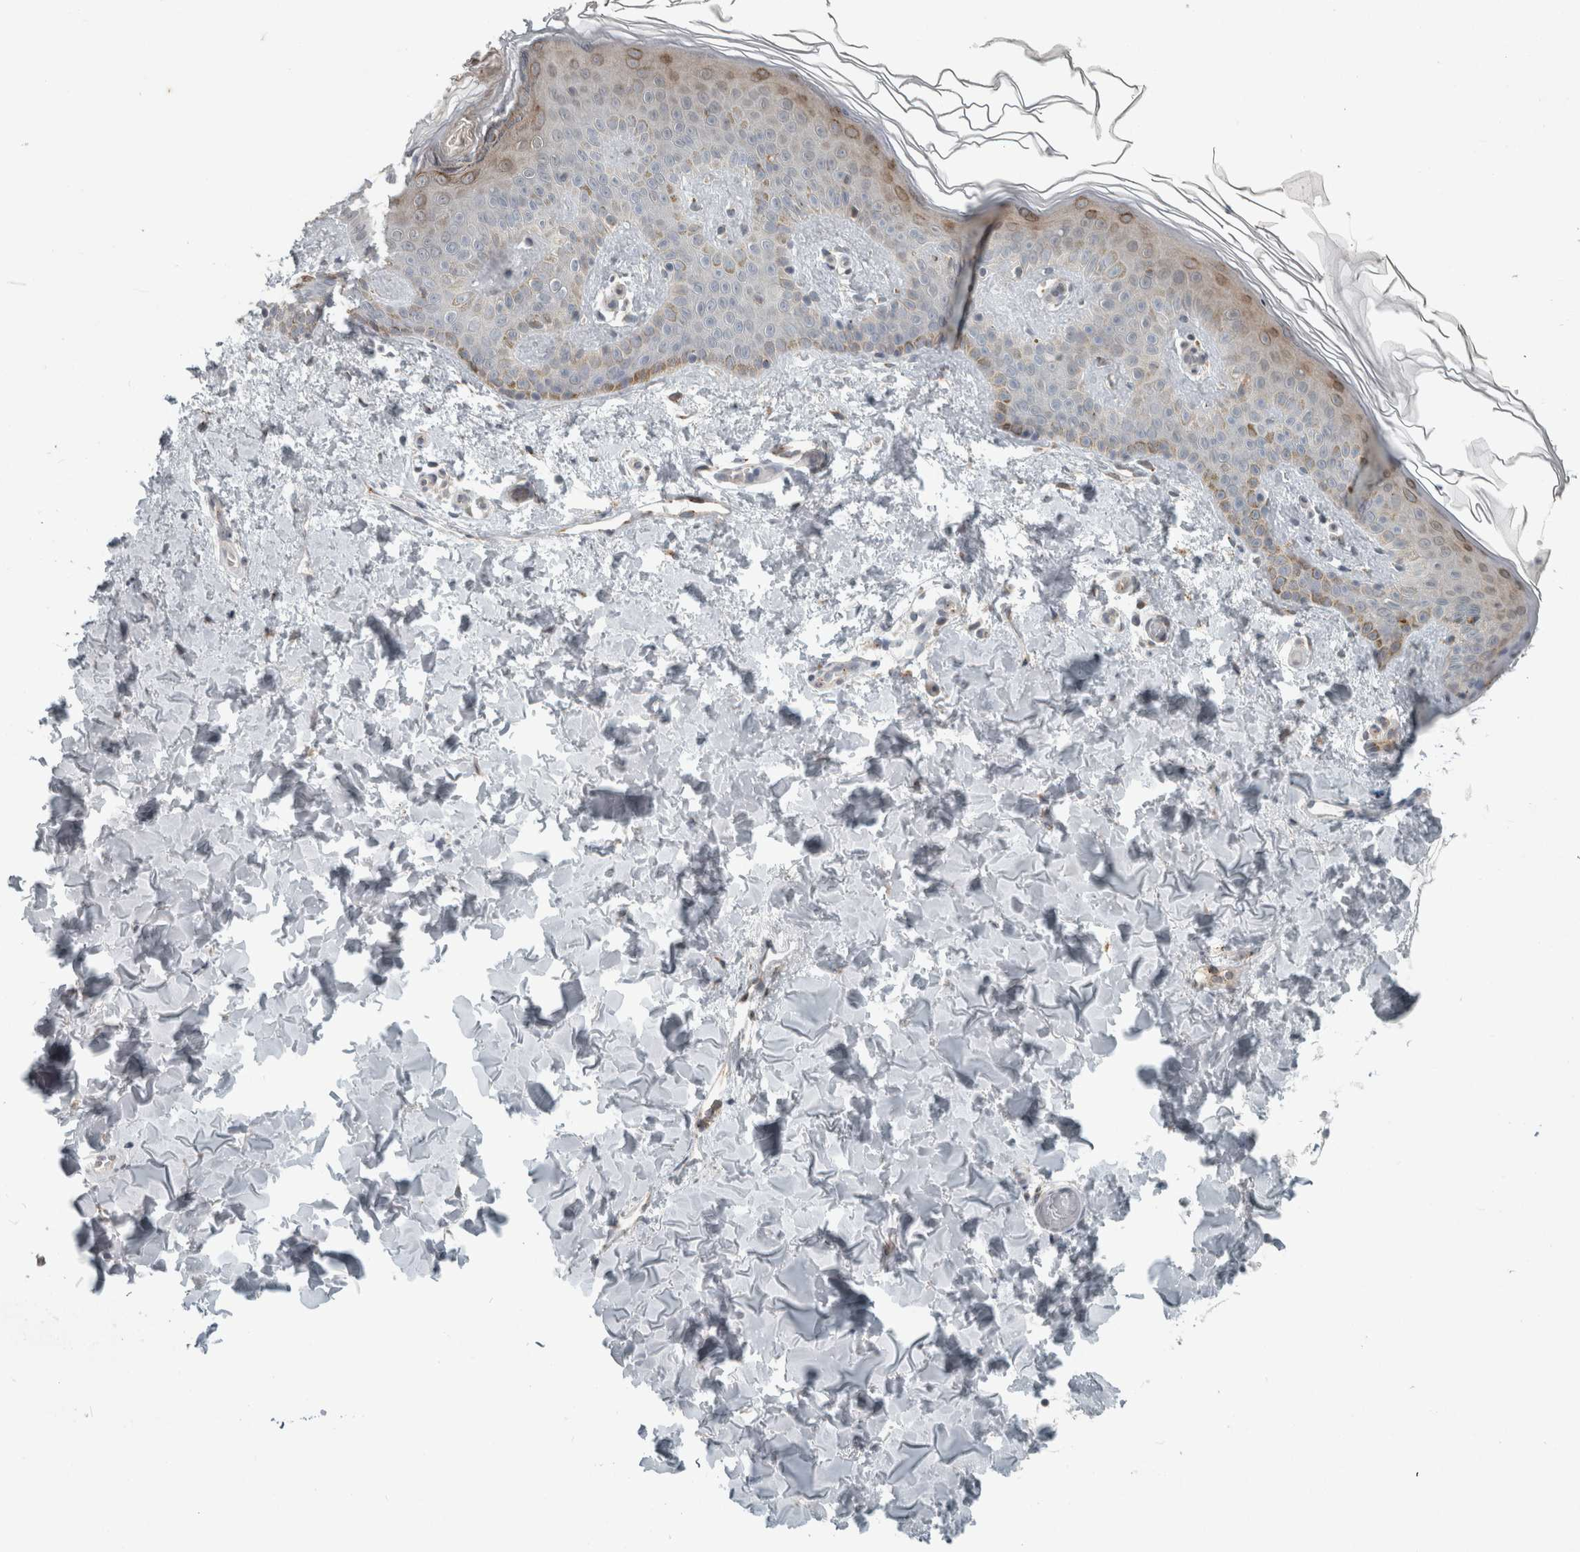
{"staining": {"intensity": "weak", "quantity": "25%-75%", "location": "cytoplasmic/membranous"}, "tissue": "skin", "cell_type": "Fibroblasts", "image_type": "normal", "snomed": [{"axis": "morphology", "description": "Normal tissue, NOS"}, {"axis": "morphology", "description": "Neoplasm, benign, NOS"}, {"axis": "topography", "description": "Skin"}, {"axis": "topography", "description": "Soft tissue"}], "caption": "A histopathology image showing weak cytoplasmic/membranous staining in approximately 25%-75% of fibroblasts in normal skin, as visualized by brown immunohistochemical staining.", "gene": "KIF1C", "patient": {"sex": "male", "age": 26}}